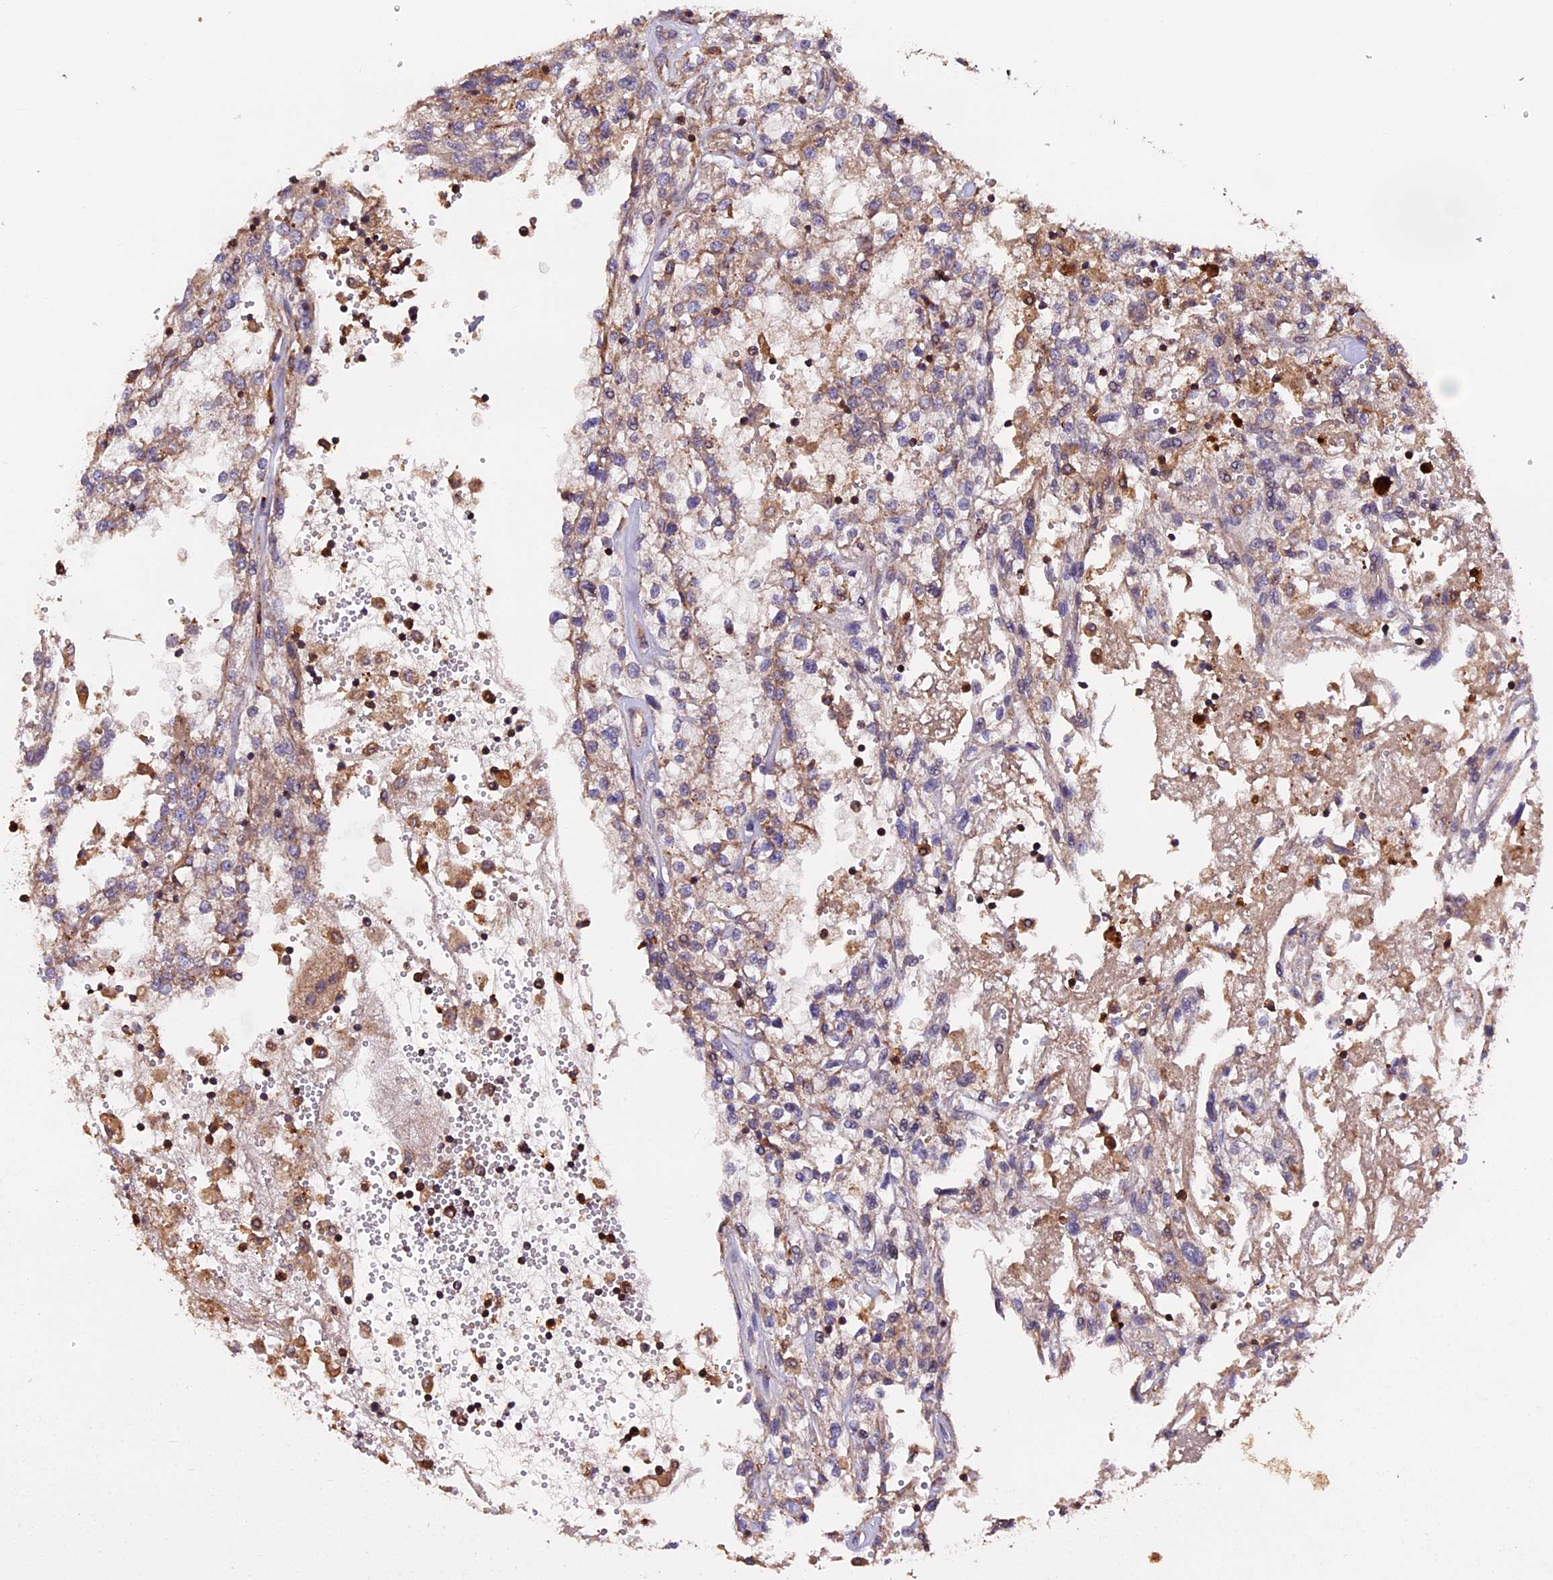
{"staining": {"intensity": "moderate", "quantity": ">75%", "location": "cytoplasmic/membranous"}, "tissue": "renal cancer", "cell_type": "Tumor cells", "image_type": "cancer", "snomed": [{"axis": "morphology", "description": "Adenocarcinoma, NOS"}, {"axis": "topography", "description": "Kidney"}], "caption": "The photomicrograph demonstrates a brown stain indicating the presence of a protein in the cytoplasmic/membranous of tumor cells in adenocarcinoma (renal).", "gene": "PKD2L2", "patient": {"sex": "female", "age": 52}}